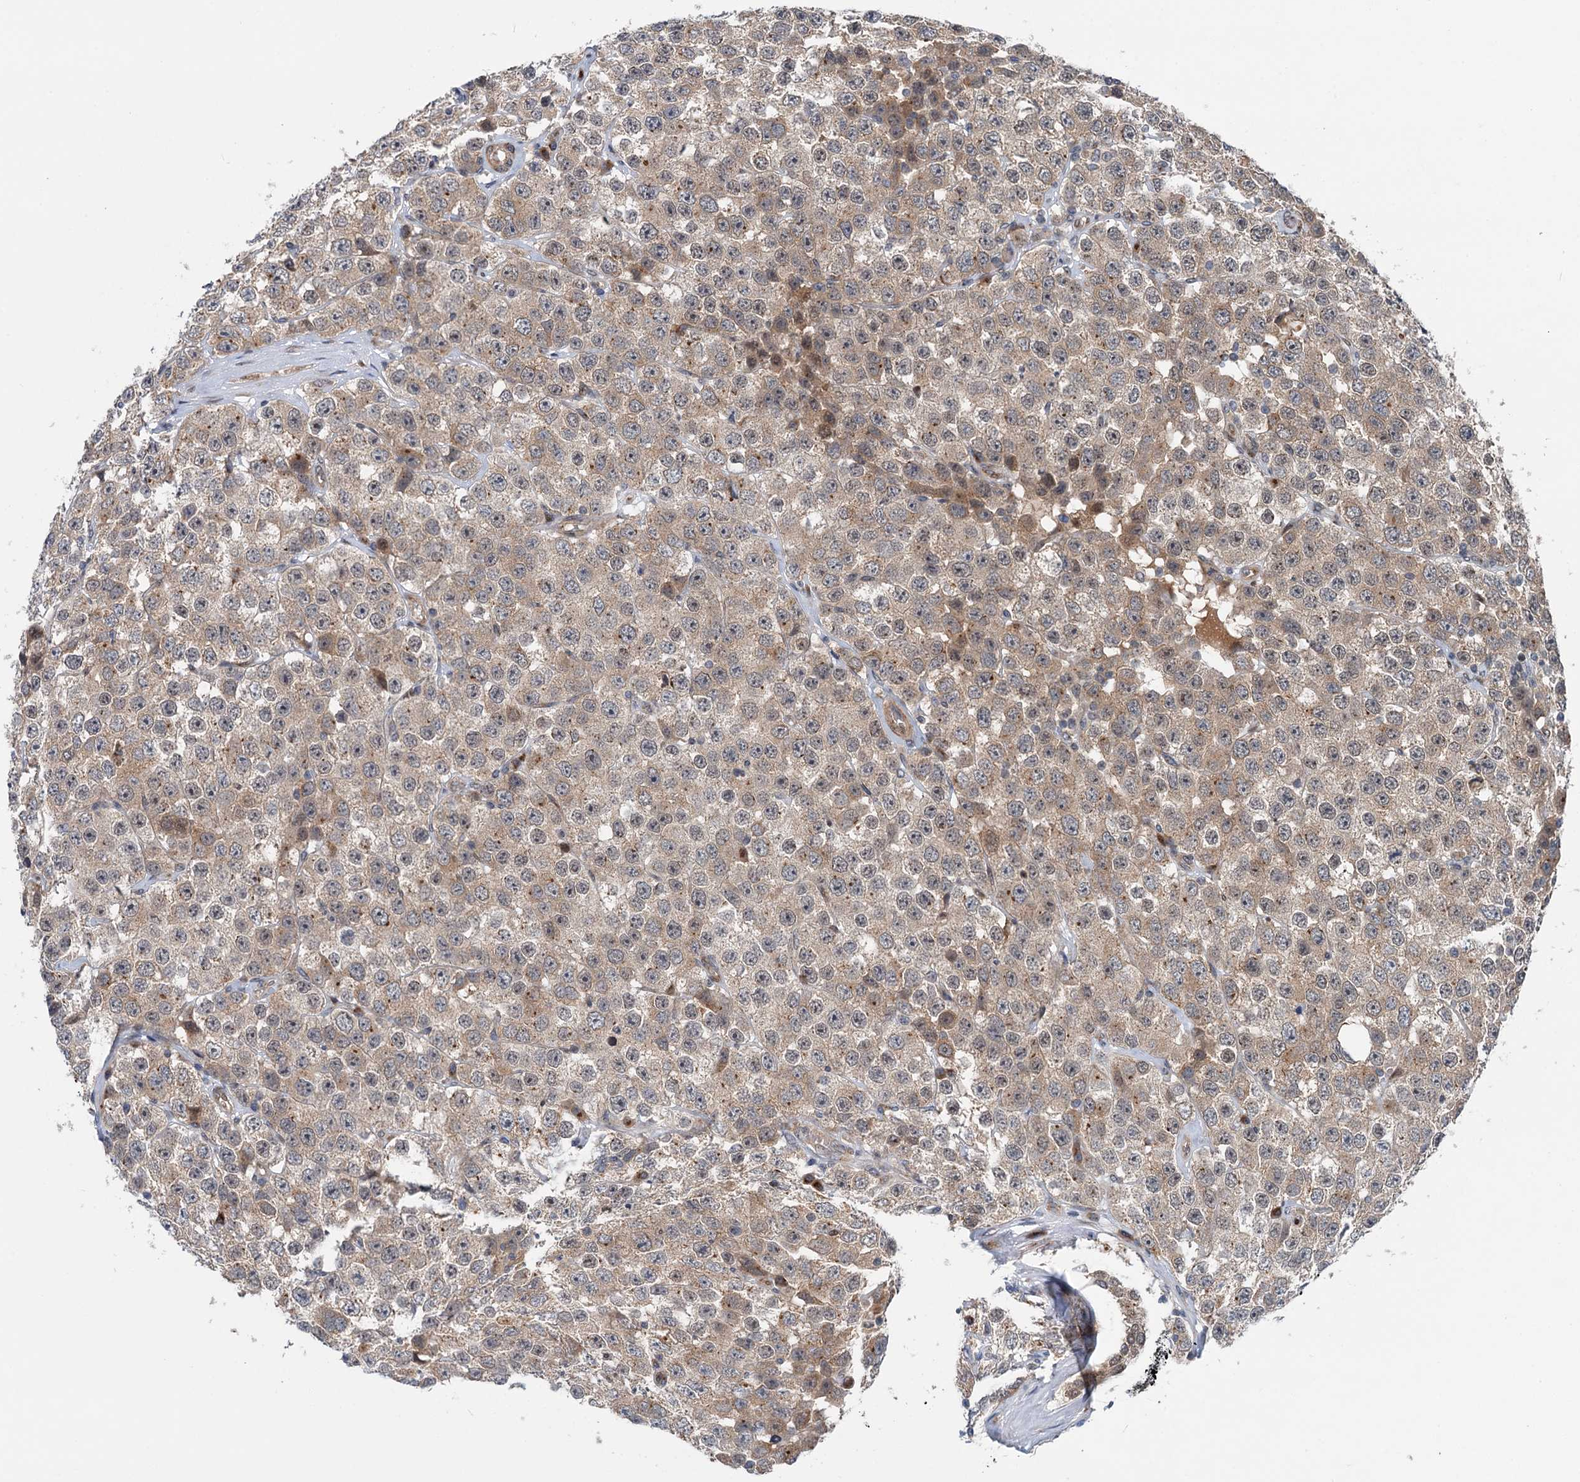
{"staining": {"intensity": "moderate", "quantity": "25%-75%", "location": "cytoplasmic/membranous"}, "tissue": "testis cancer", "cell_type": "Tumor cells", "image_type": "cancer", "snomed": [{"axis": "morphology", "description": "Seminoma, NOS"}, {"axis": "topography", "description": "Testis"}], "caption": "There is medium levels of moderate cytoplasmic/membranous staining in tumor cells of testis seminoma, as demonstrated by immunohistochemical staining (brown color).", "gene": "DYNC2I2", "patient": {"sex": "male", "age": 28}}